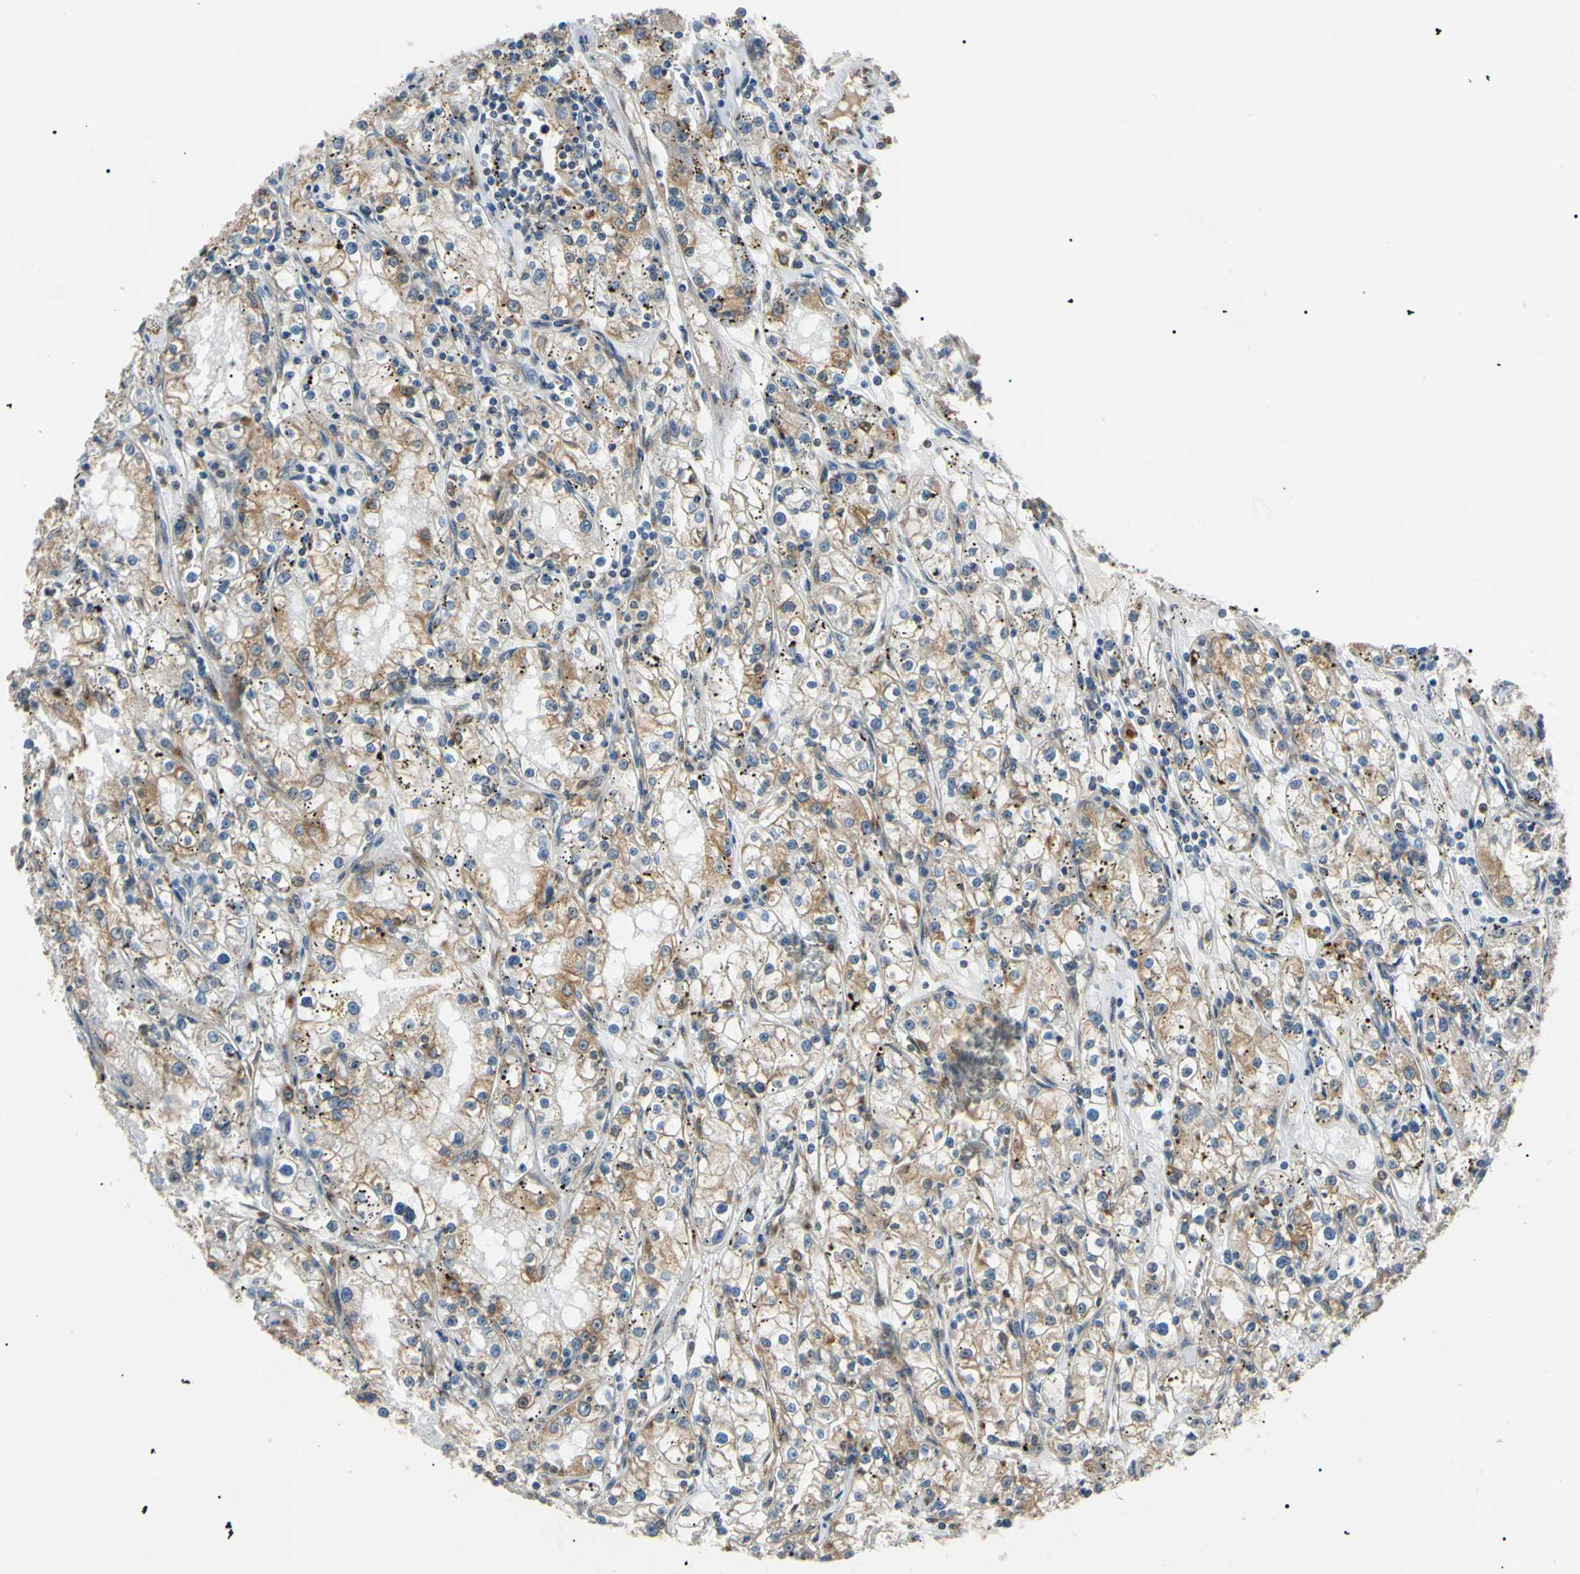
{"staining": {"intensity": "moderate", "quantity": "25%-75%", "location": "cytoplasmic/membranous"}, "tissue": "renal cancer", "cell_type": "Tumor cells", "image_type": "cancer", "snomed": [{"axis": "morphology", "description": "Adenocarcinoma, NOS"}, {"axis": "topography", "description": "Kidney"}], "caption": "Renal cancer (adenocarcinoma) stained with immunohistochemistry (IHC) demonstrates moderate cytoplasmic/membranous positivity in approximately 25%-75% of tumor cells. Immunohistochemistry stains the protein in brown and the nuclei are stained blue.", "gene": "VAPA", "patient": {"sex": "male", "age": 56}}